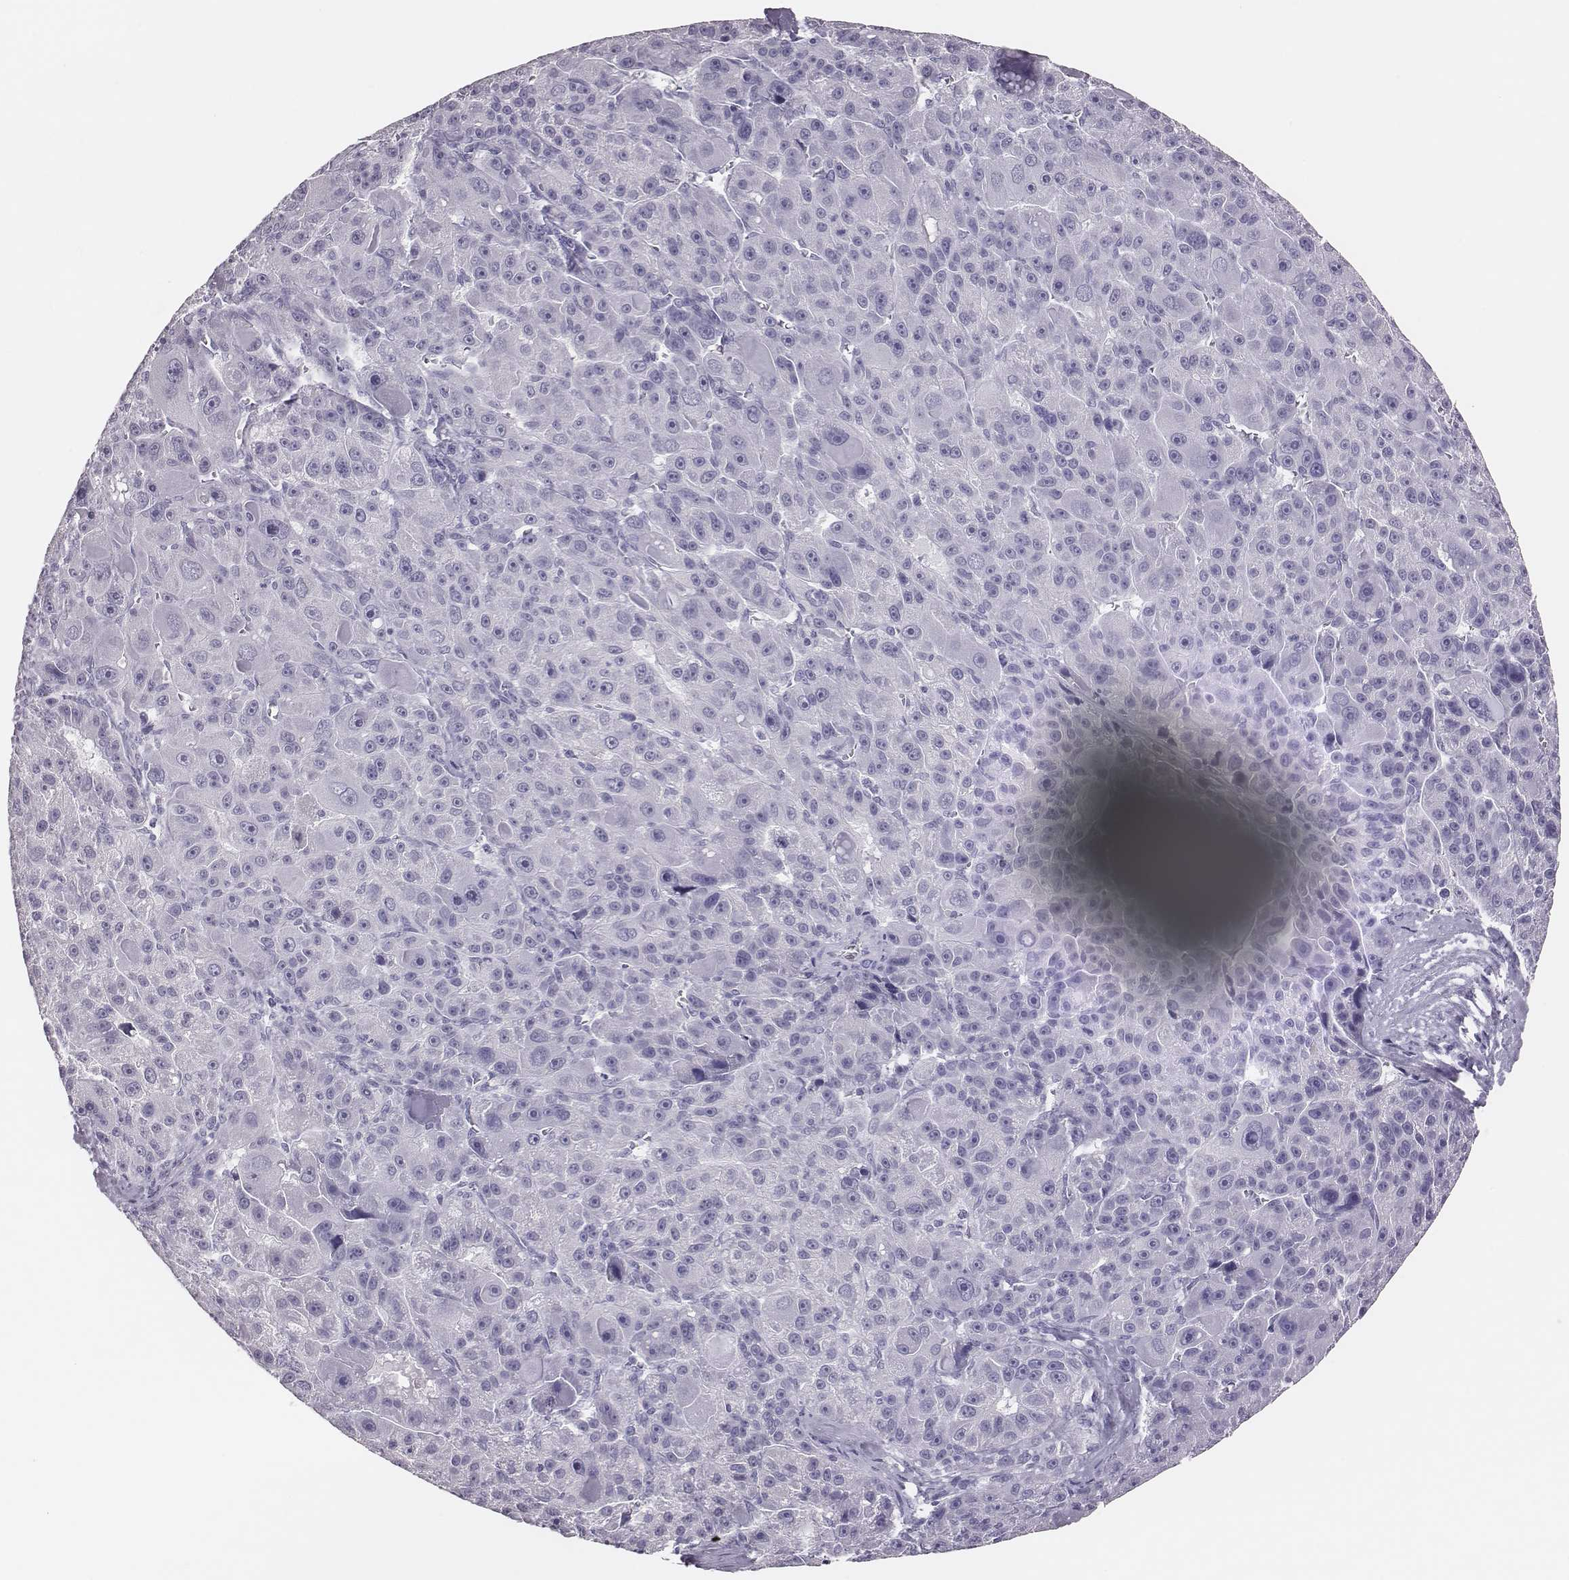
{"staining": {"intensity": "negative", "quantity": "none", "location": "none"}, "tissue": "liver cancer", "cell_type": "Tumor cells", "image_type": "cancer", "snomed": [{"axis": "morphology", "description": "Carcinoma, Hepatocellular, NOS"}, {"axis": "topography", "description": "Liver"}], "caption": "Liver hepatocellular carcinoma was stained to show a protein in brown. There is no significant expression in tumor cells.", "gene": "H1-6", "patient": {"sex": "male", "age": 76}}